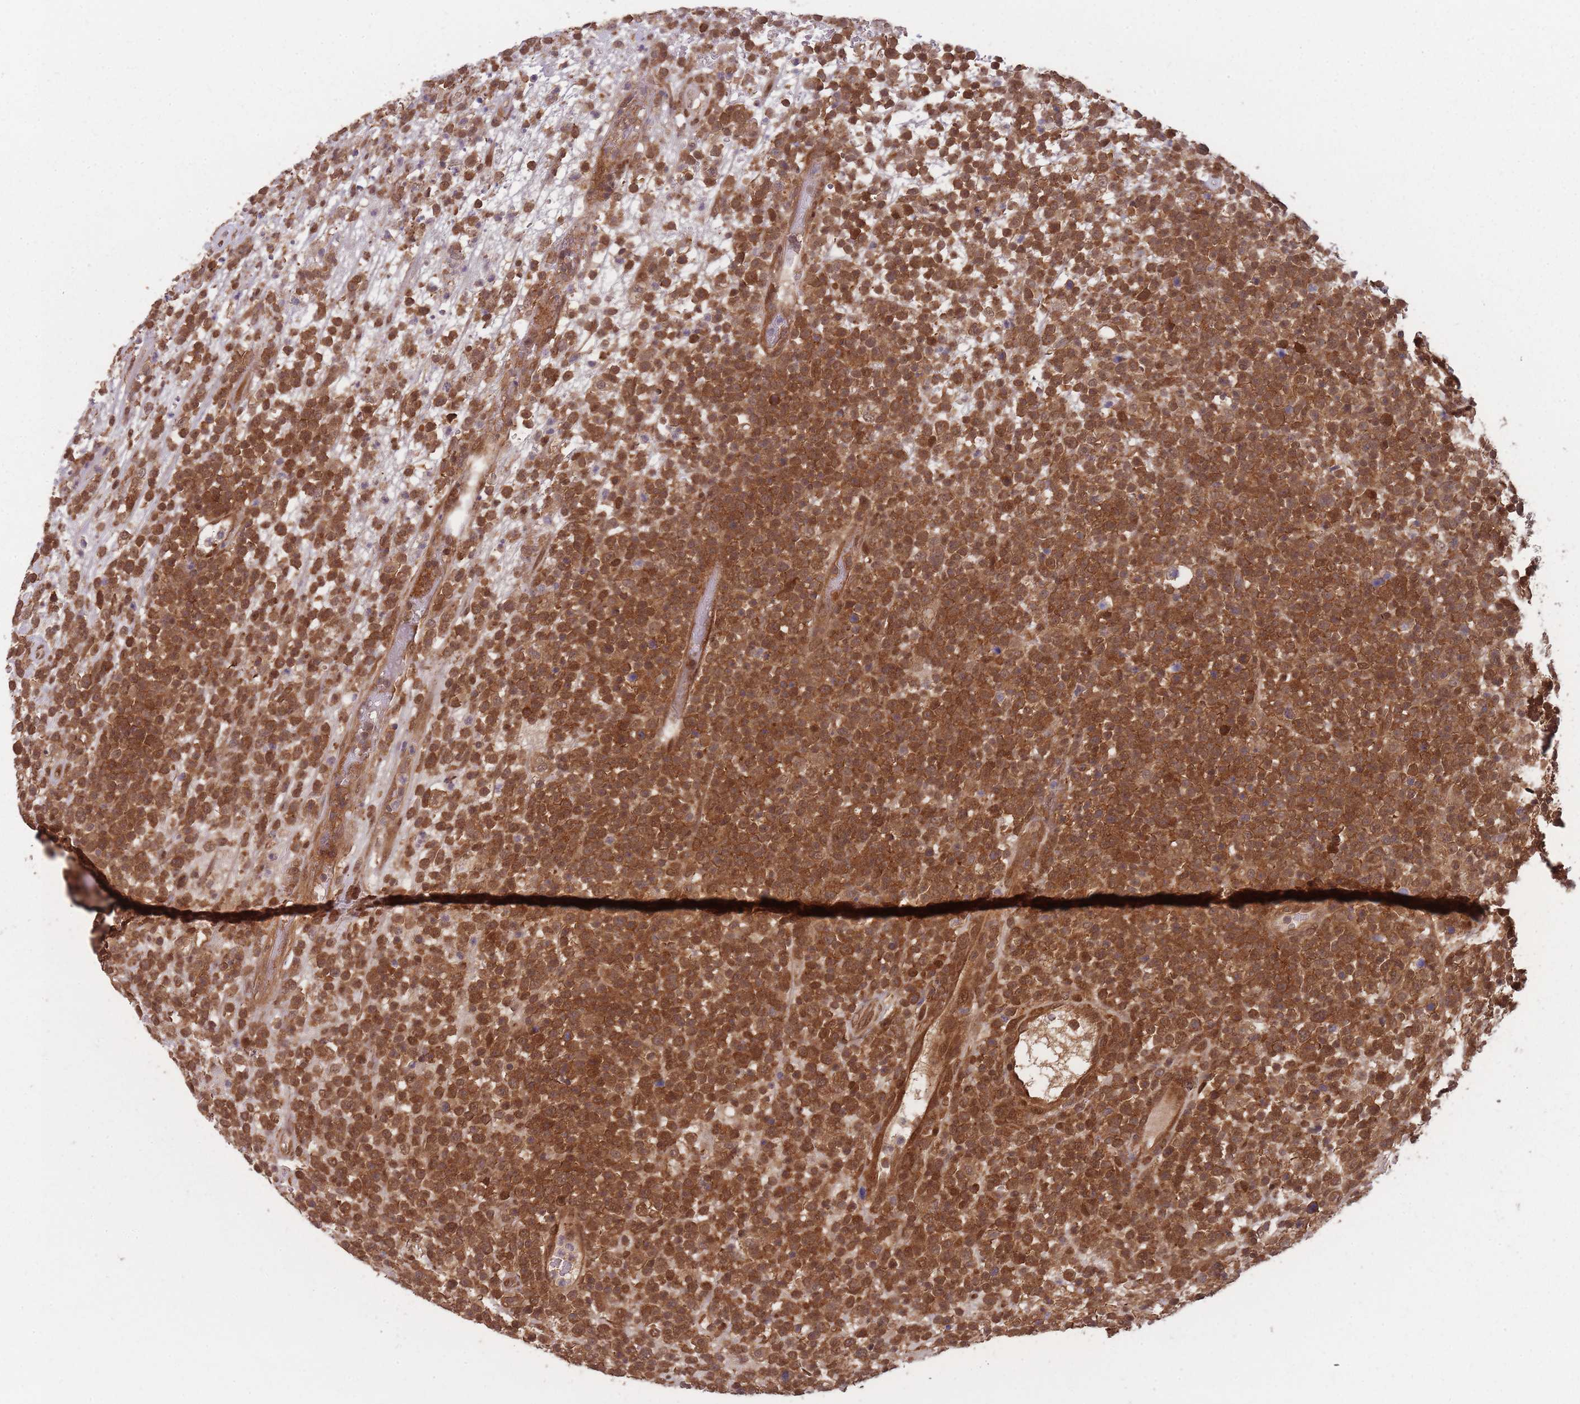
{"staining": {"intensity": "moderate", "quantity": ">75%", "location": "cytoplasmic/membranous"}, "tissue": "lymphoma", "cell_type": "Tumor cells", "image_type": "cancer", "snomed": [{"axis": "morphology", "description": "Malignant lymphoma, non-Hodgkin's type, High grade"}, {"axis": "topography", "description": "Colon"}], "caption": "This is a histology image of IHC staining of malignant lymphoma, non-Hodgkin's type (high-grade), which shows moderate staining in the cytoplasmic/membranous of tumor cells.", "gene": "PPP6R3", "patient": {"sex": "female", "age": 53}}